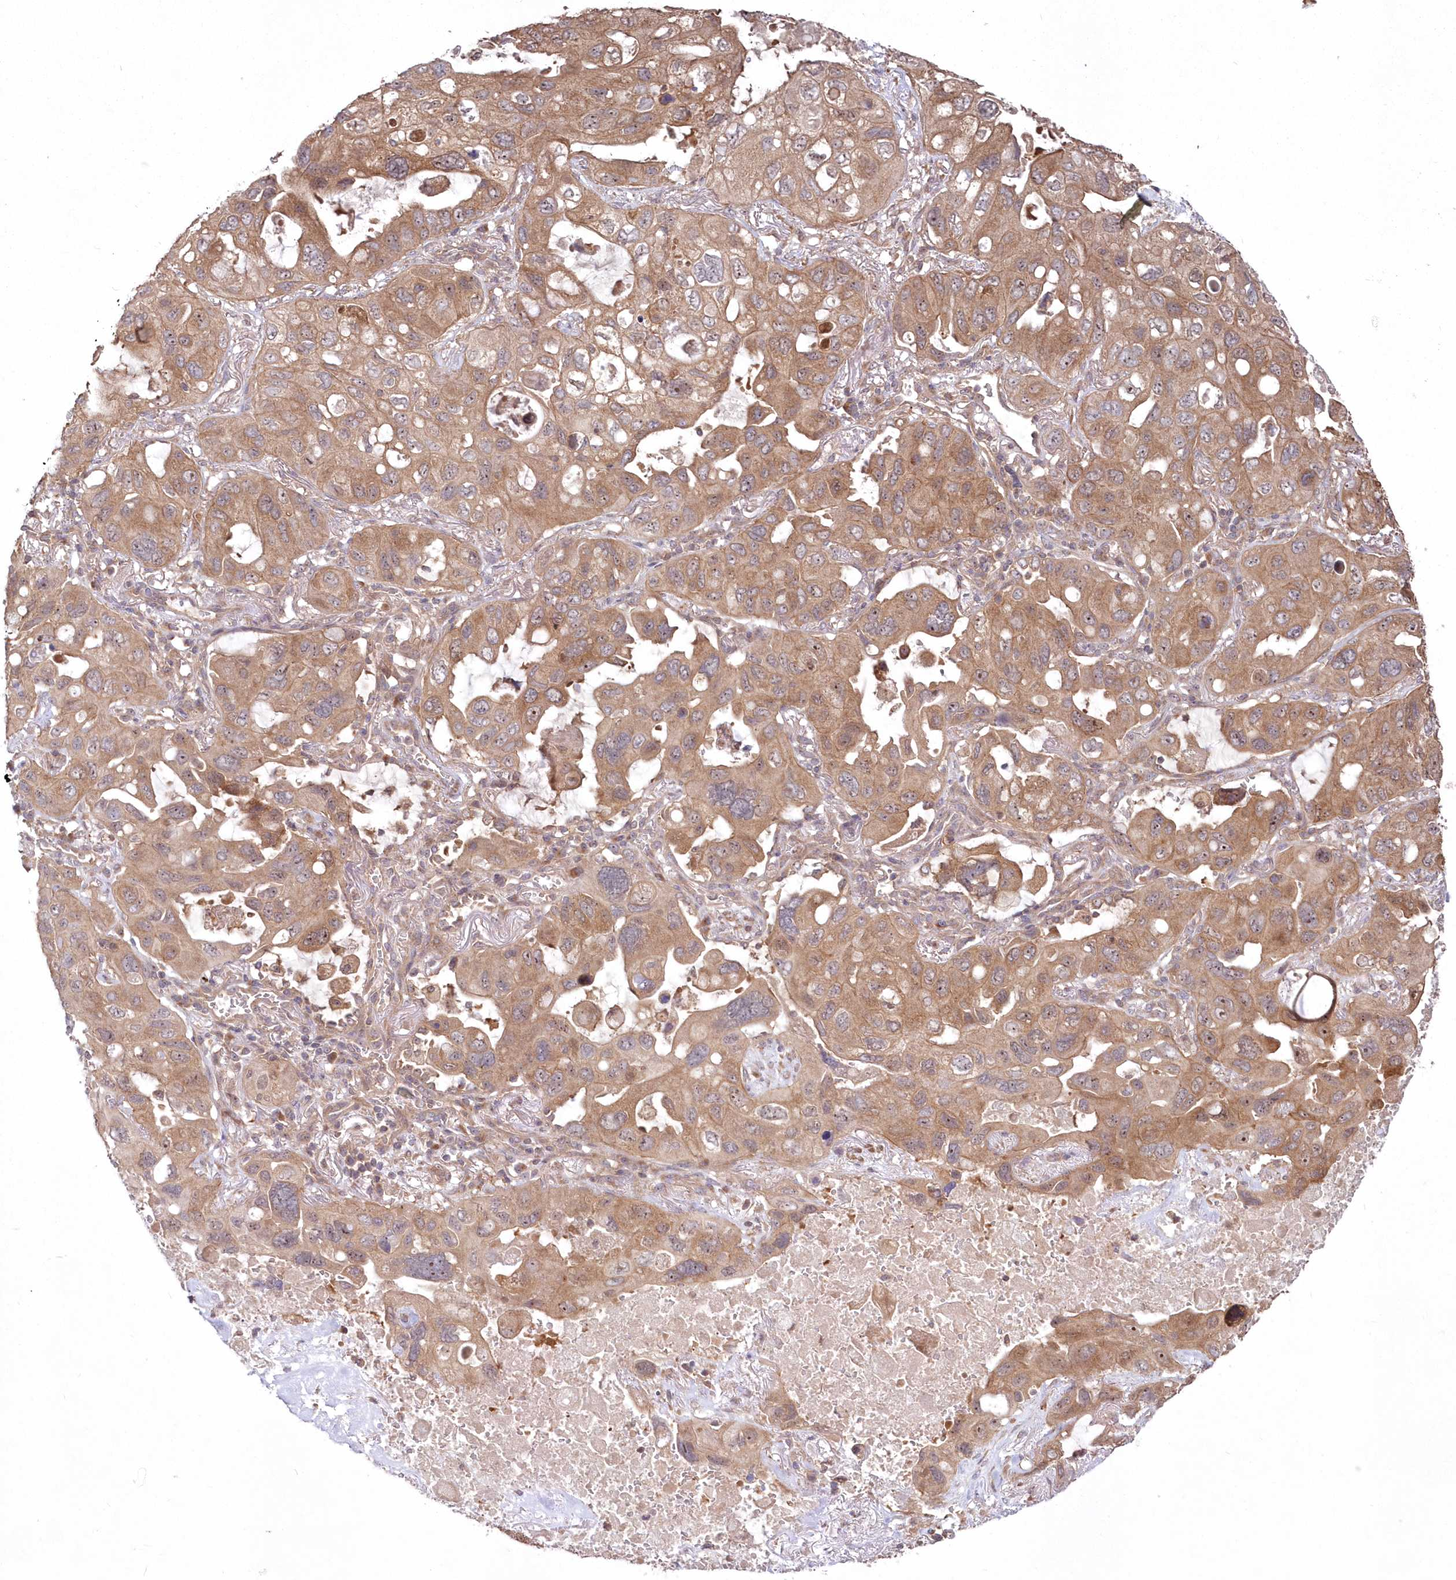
{"staining": {"intensity": "moderate", "quantity": ">75%", "location": "cytoplasmic/membranous,nuclear"}, "tissue": "lung cancer", "cell_type": "Tumor cells", "image_type": "cancer", "snomed": [{"axis": "morphology", "description": "Squamous cell carcinoma, NOS"}, {"axis": "topography", "description": "Lung"}], "caption": "Moderate cytoplasmic/membranous and nuclear positivity is present in about >75% of tumor cells in lung squamous cell carcinoma. The staining was performed using DAB (3,3'-diaminobenzidine), with brown indicating positive protein expression. Nuclei are stained blue with hematoxylin.", "gene": "TBCA", "patient": {"sex": "female", "age": 73}}